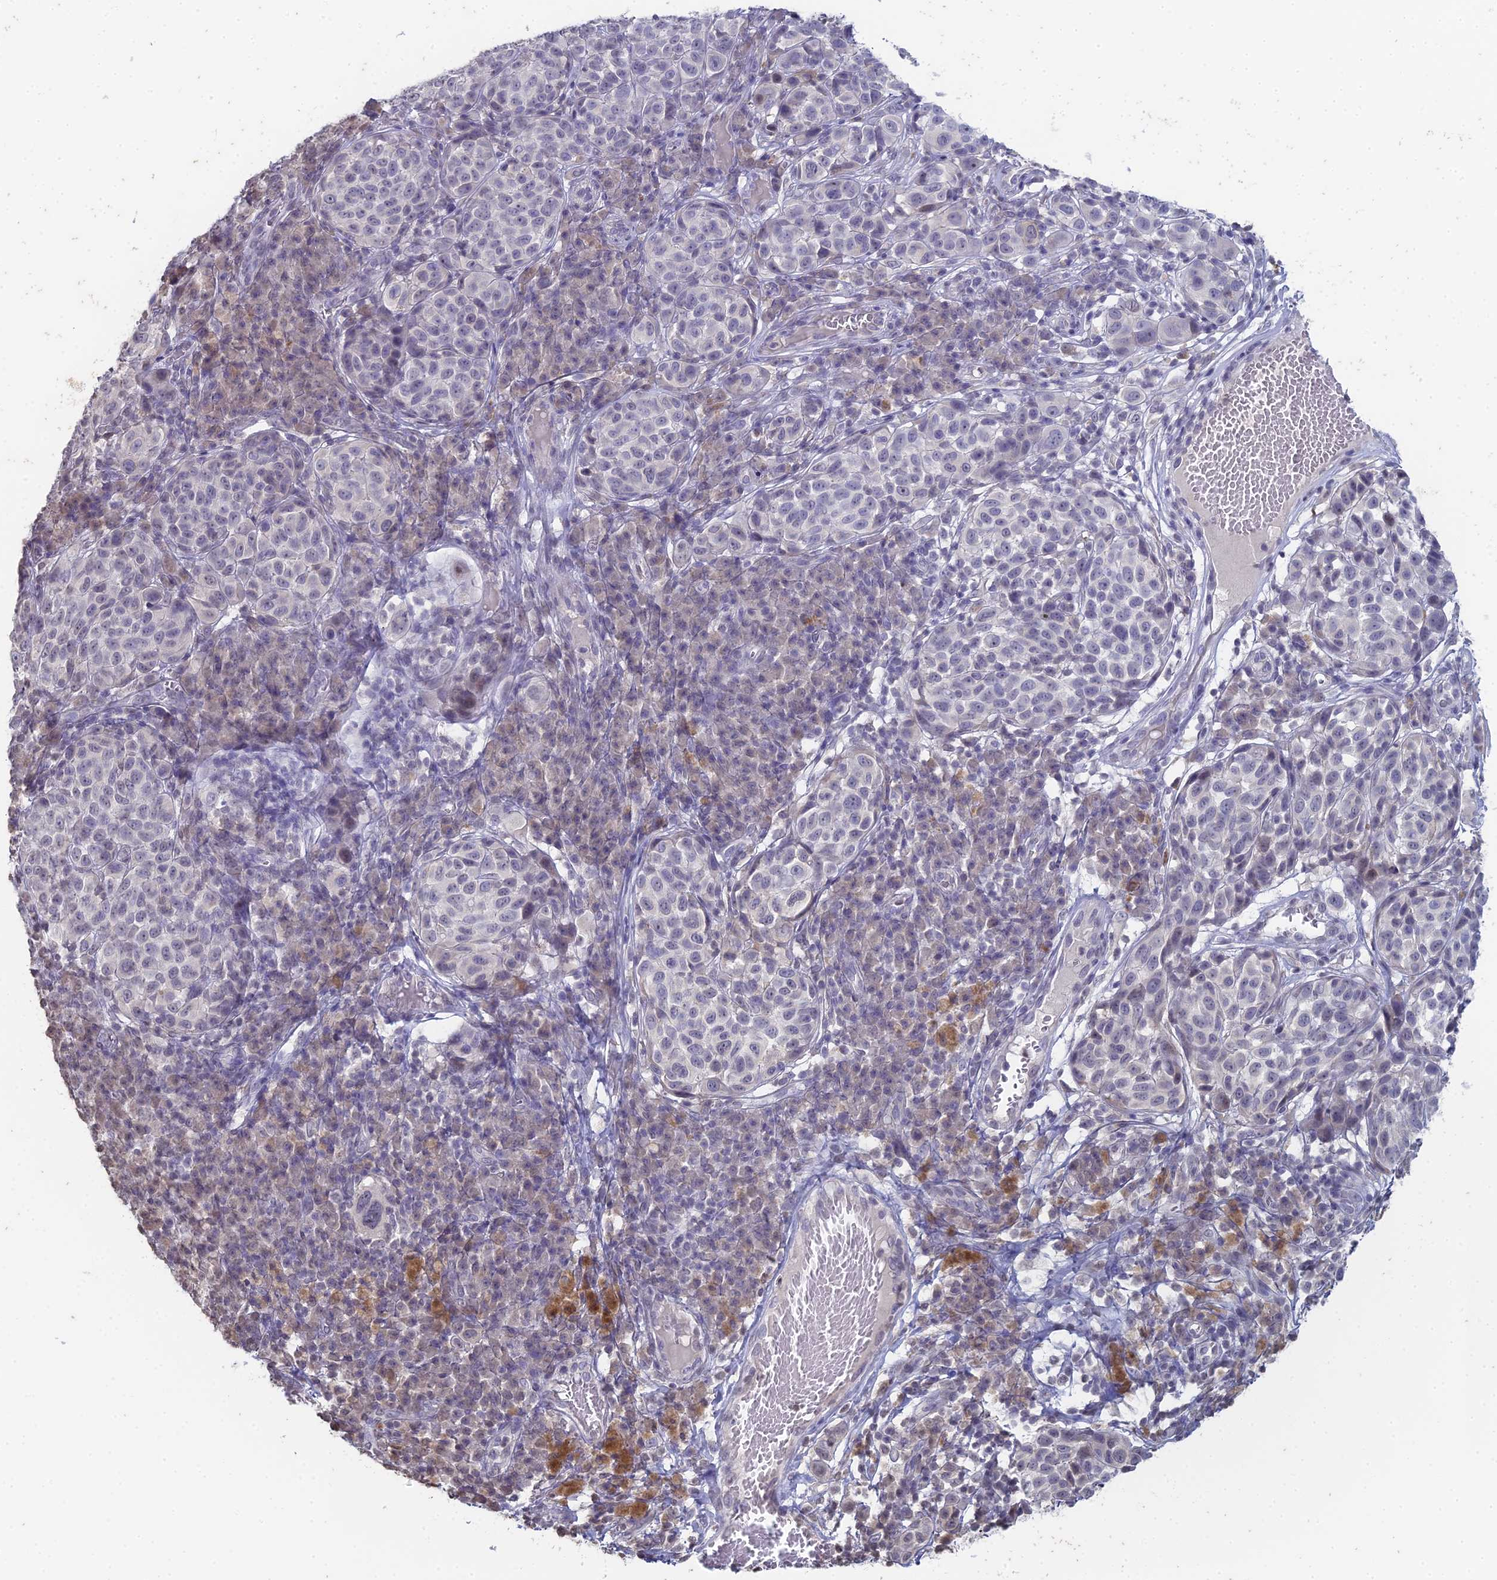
{"staining": {"intensity": "negative", "quantity": "none", "location": "none"}, "tissue": "melanoma", "cell_type": "Tumor cells", "image_type": "cancer", "snomed": [{"axis": "morphology", "description": "Malignant melanoma, NOS"}, {"axis": "topography", "description": "Skin"}], "caption": "This is an IHC micrograph of malignant melanoma. There is no staining in tumor cells.", "gene": "PRR22", "patient": {"sex": "male", "age": 38}}